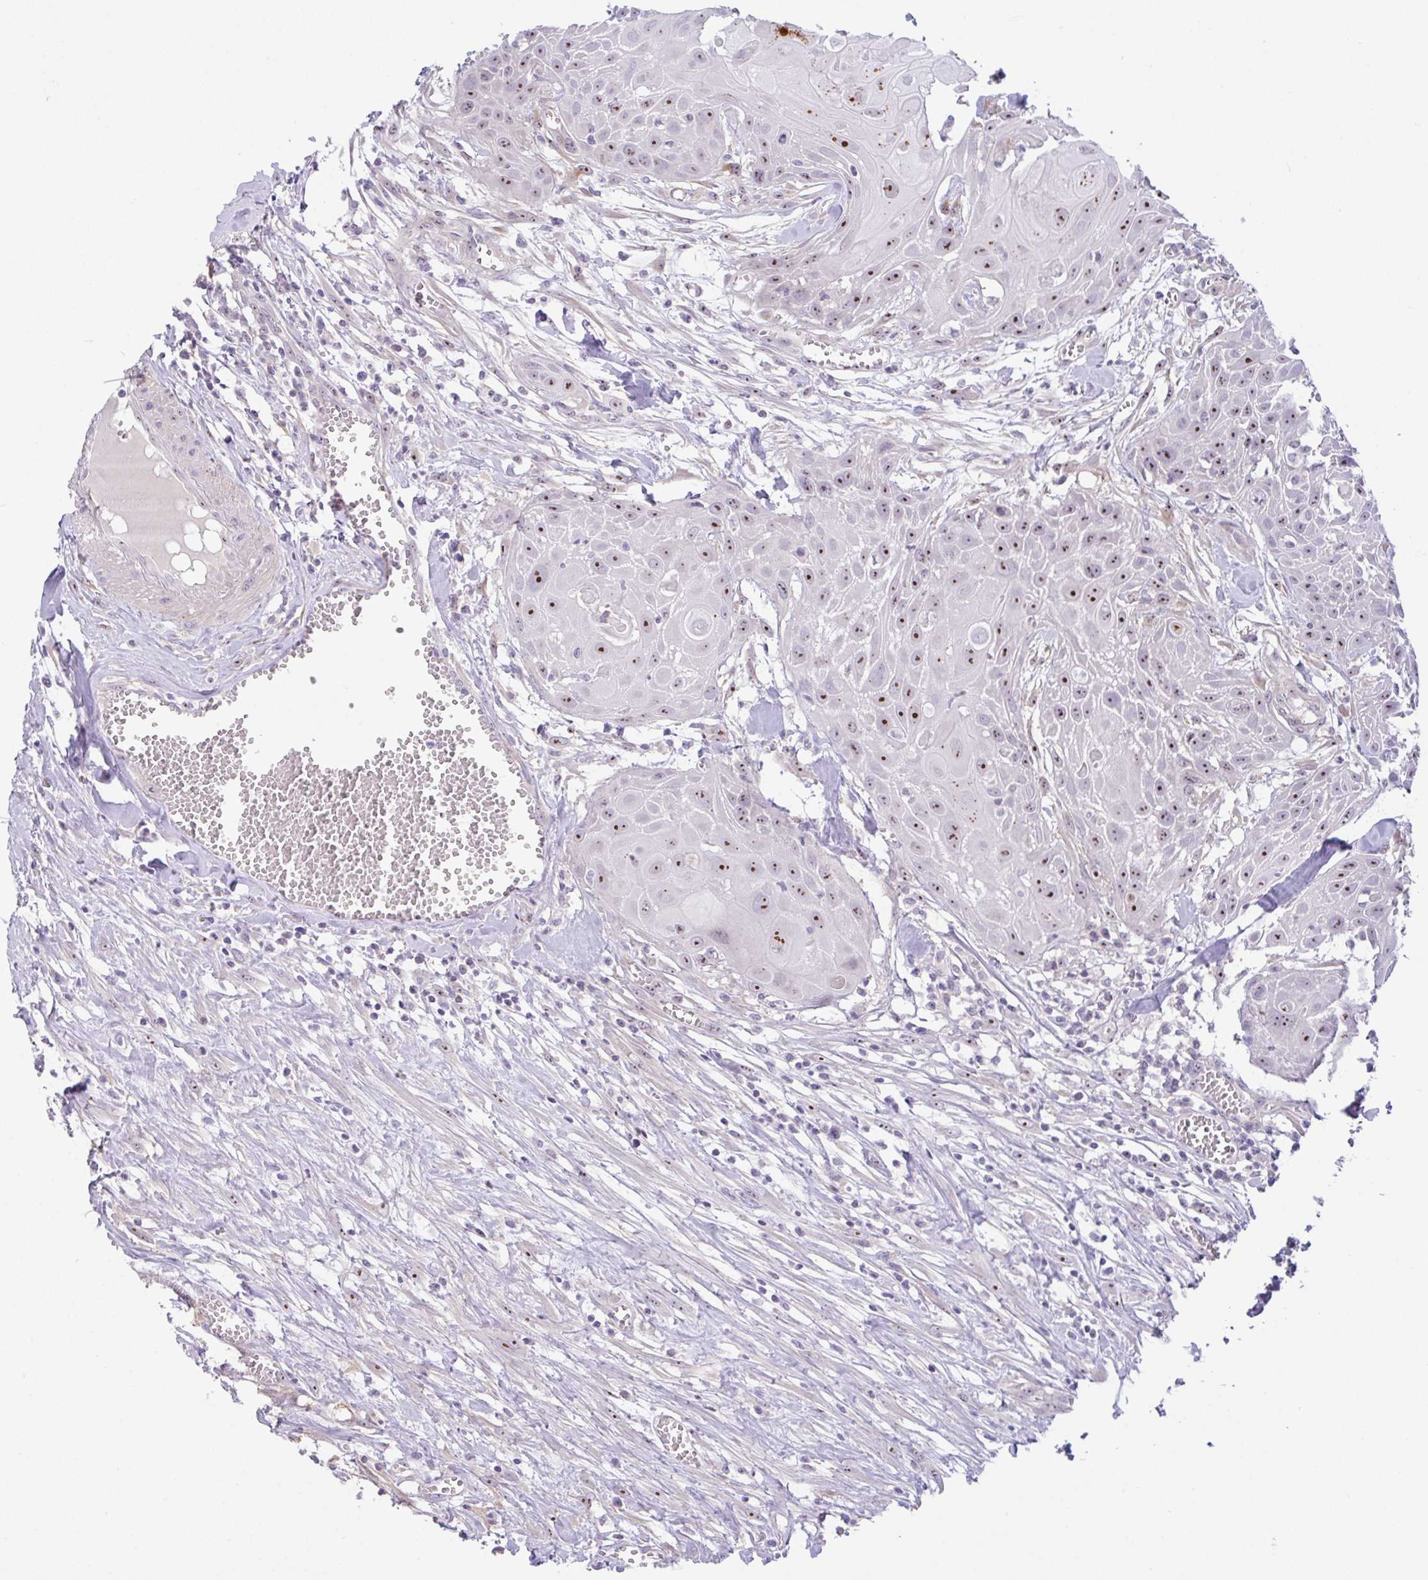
{"staining": {"intensity": "strong", "quantity": "25%-75%", "location": "nuclear"}, "tissue": "head and neck cancer", "cell_type": "Tumor cells", "image_type": "cancer", "snomed": [{"axis": "morphology", "description": "Squamous cell carcinoma, NOS"}, {"axis": "topography", "description": "Lymph node"}, {"axis": "topography", "description": "Salivary gland"}, {"axis": "topography", "description": "Head-Neck"}], "caption": "High-power microscopy captured an IHC photomicrograph of head and neck squamous cell carcinoma, revealing strong nuclear expression in approximately 25%-75% of tumor cells.", "gene": "MXRA8", "patient": {"sex": "female", "age": 74}}